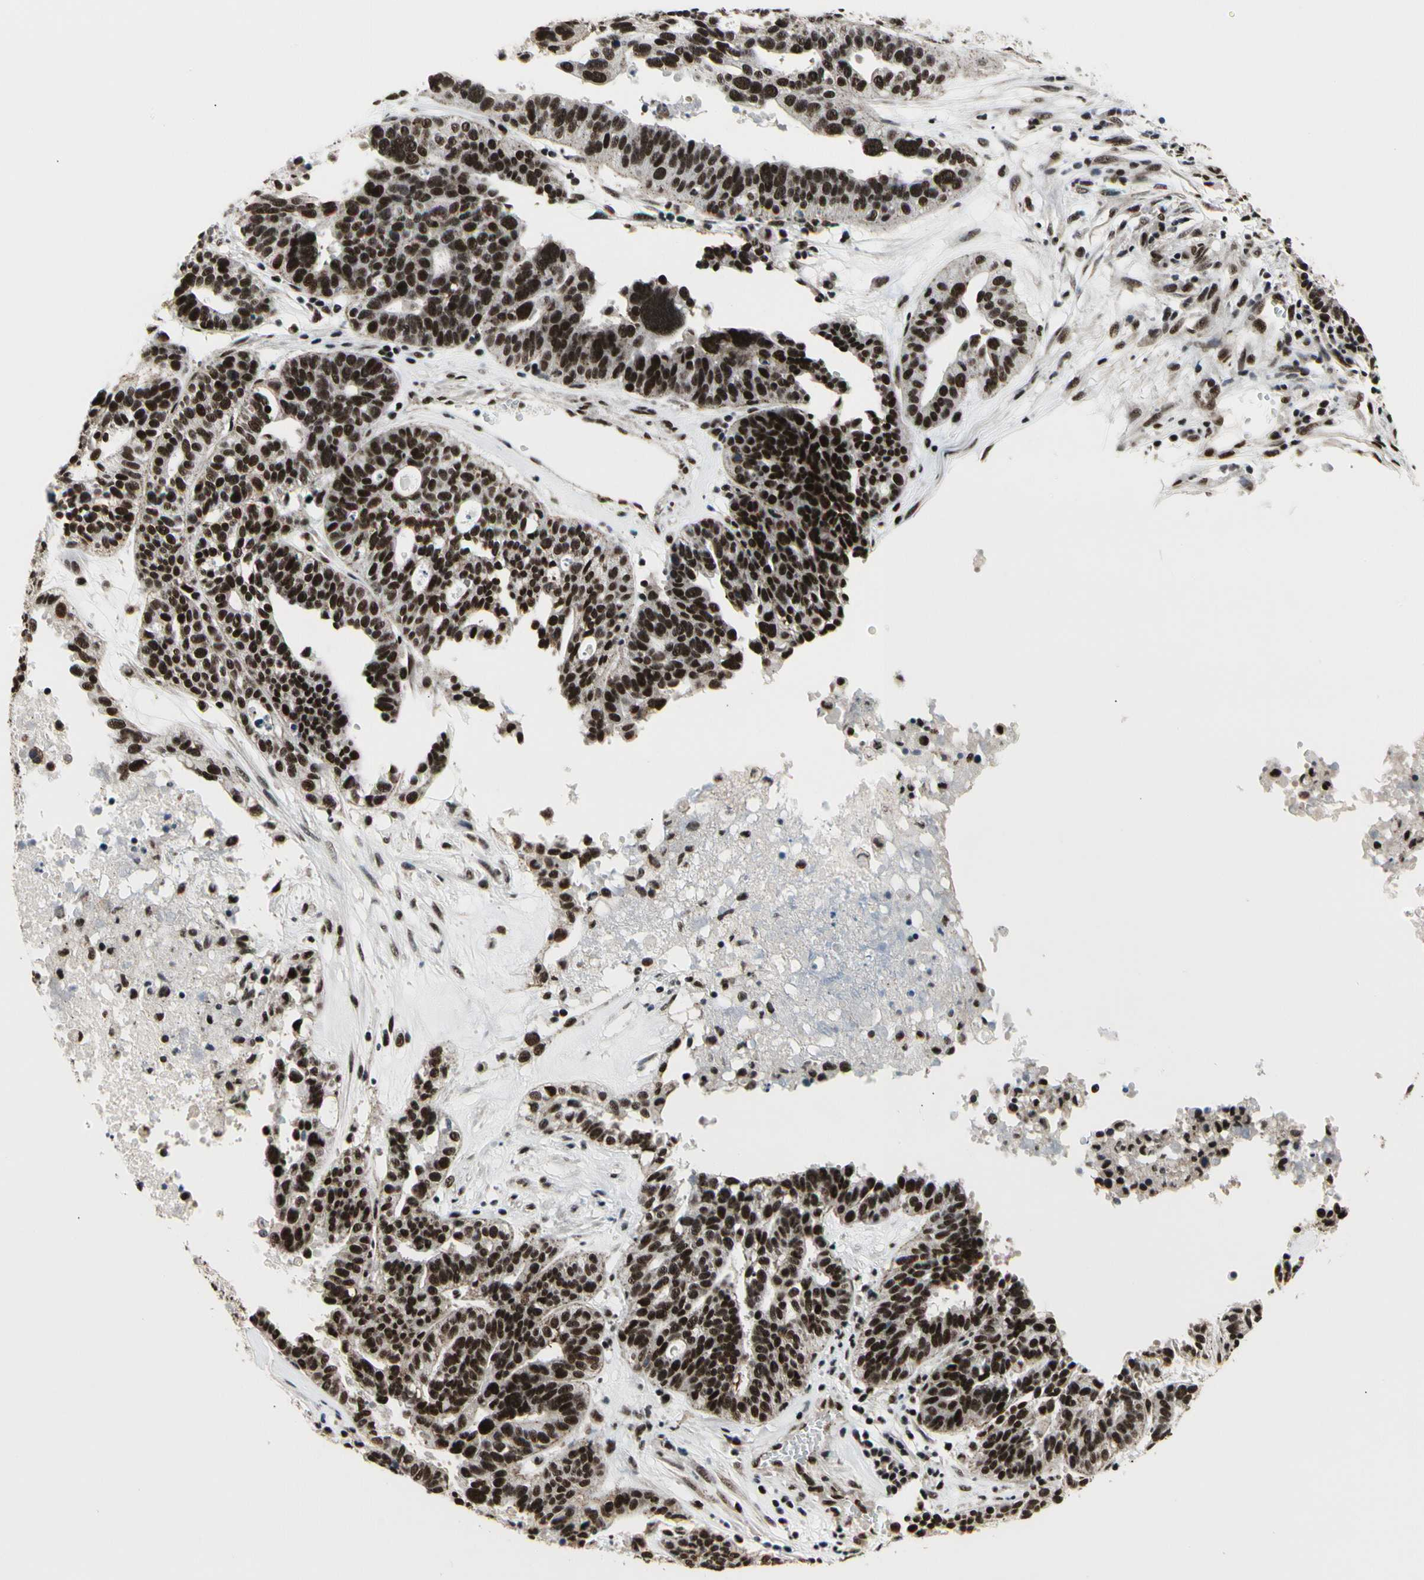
{"staining": {"intensity": "strong", "quantity": ">75%", "location": "nuclear"}, "tissue": "ovarian cancer", "cell_type": "Tumor cells", "image_type": "cancer", "snomed": [{"axis": "morphology", "description": "Cystadenocarcinoma, serous, NOS"}, {"axis": "topography", "description": "Ovary"}], "caption": "This image demonstrates immunohistochemistry staining of human ovarian cancer (serous cystadenocarcinoma), with high strong nuclear expression in about >75% of tumor cells.", "gene": "SRSF11", "patient": {"sex": "female", "age": 59}}